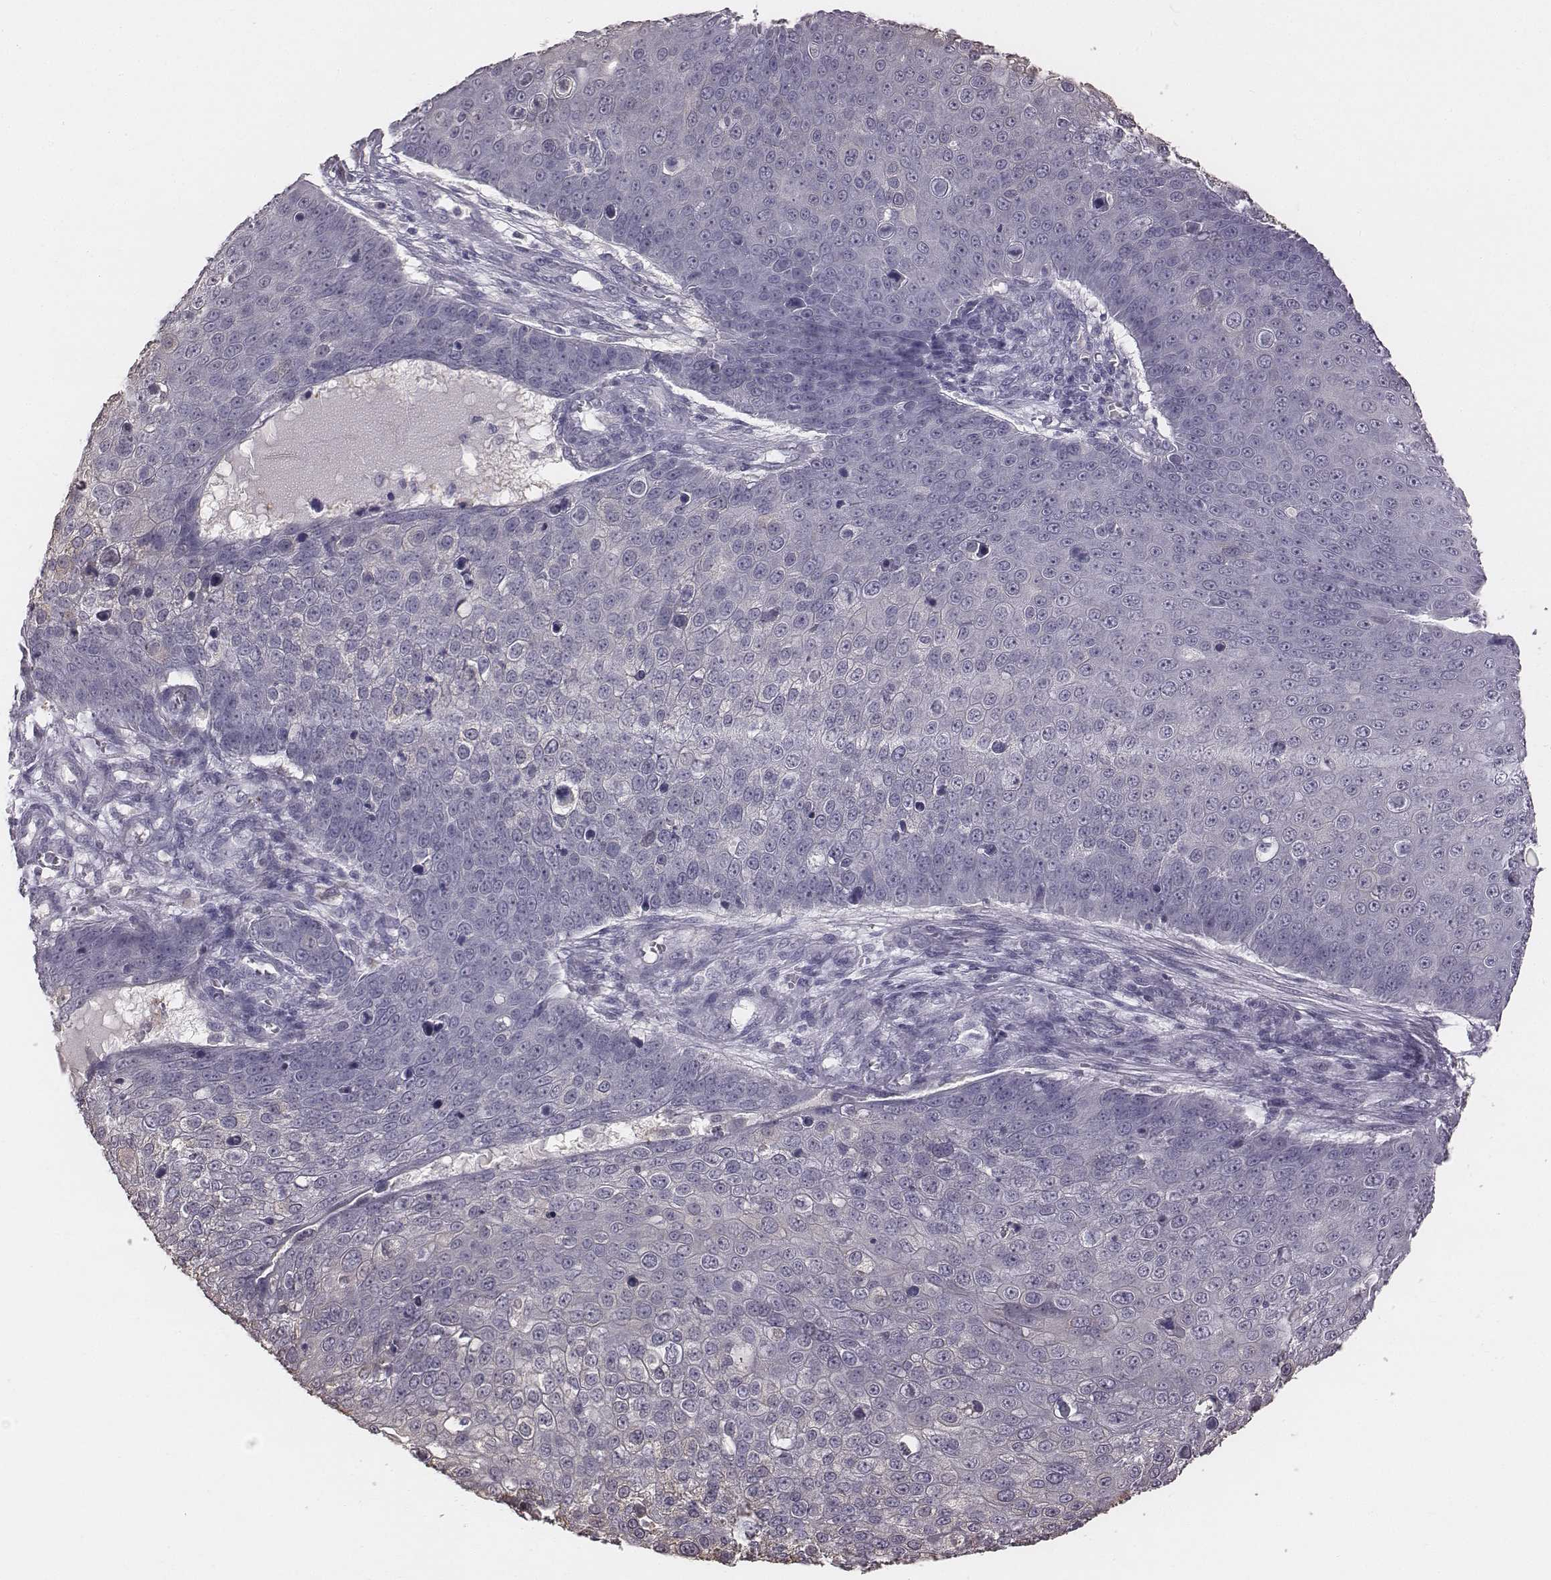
{"staining": {"intensity": "negative", "quantity": "none", "location": "none"}, "tissue": "skin cancer", "cell_type": "Tumor cells", "image_type": "cancer", "snomed": [{"axis": "morphology", "description": "Squamous cell carcinoma, NOS"}, {"axis": "topography", "description": "Skin"}], "caption": "Tumor cells show no significant protein positivity in skin cancer (squamous cell carcinoma).", "gene": "C6orf58", "patient": {"sex": "male", "age": 71}}